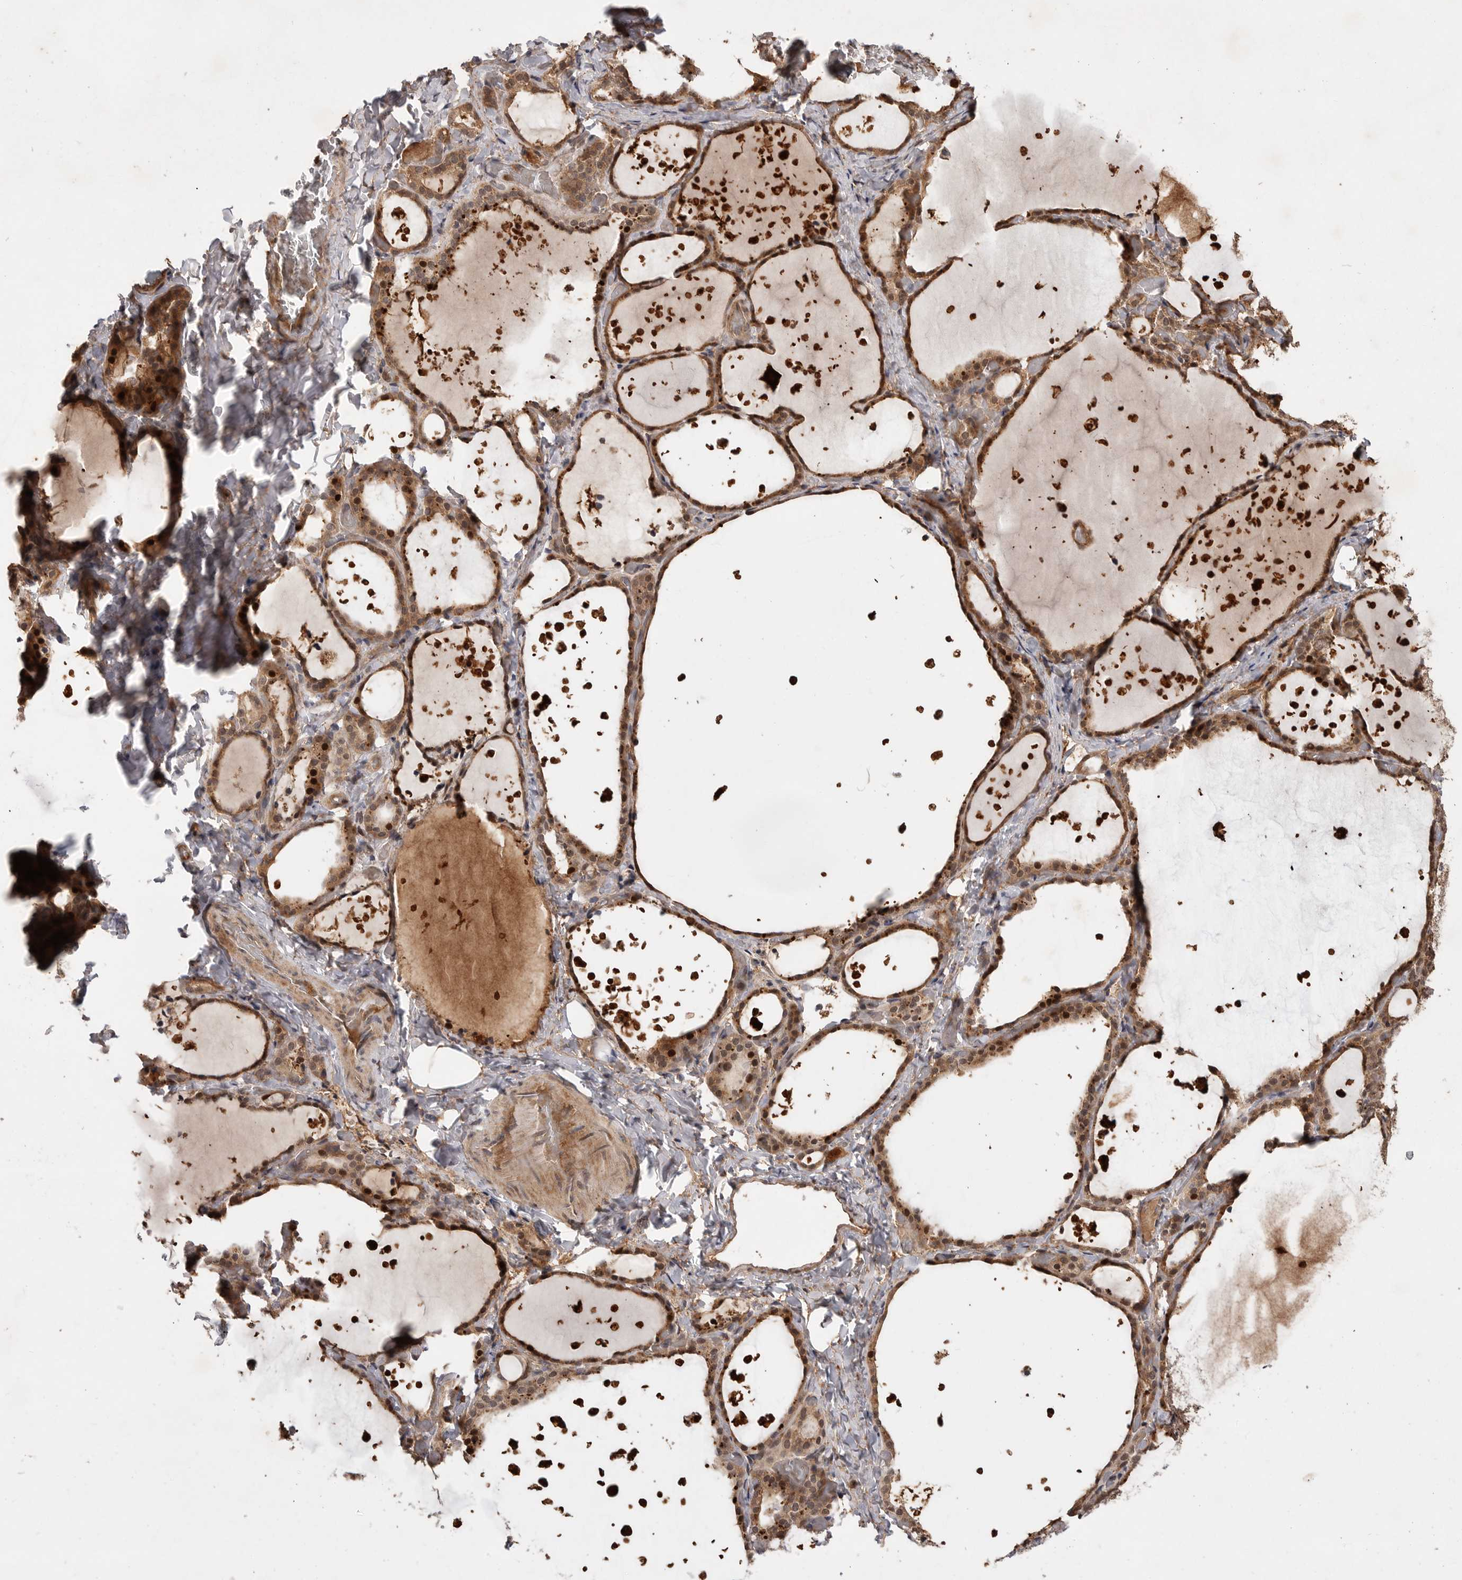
{"staining": {"intensity": "moderate", "quantity": ">75%", "location": "cytoplasmic/membranous"}, "tissue": "thyroid gland", "cell_type": "Glandular cells", "image_type": "normal", "snomed": [{"axis": "morphology", "description": "Normal tissue, NOS"}, {"axis": "topography", "description": "Thyroid gland"}], "caption": "Protein staining of unremarkable thyroid gland exhibits moderate cytoplasmic/membranous positivity in about >75% of glandular cells.", "gene": "VN1R4", "patient": {"sex": "female", "age": 44}}